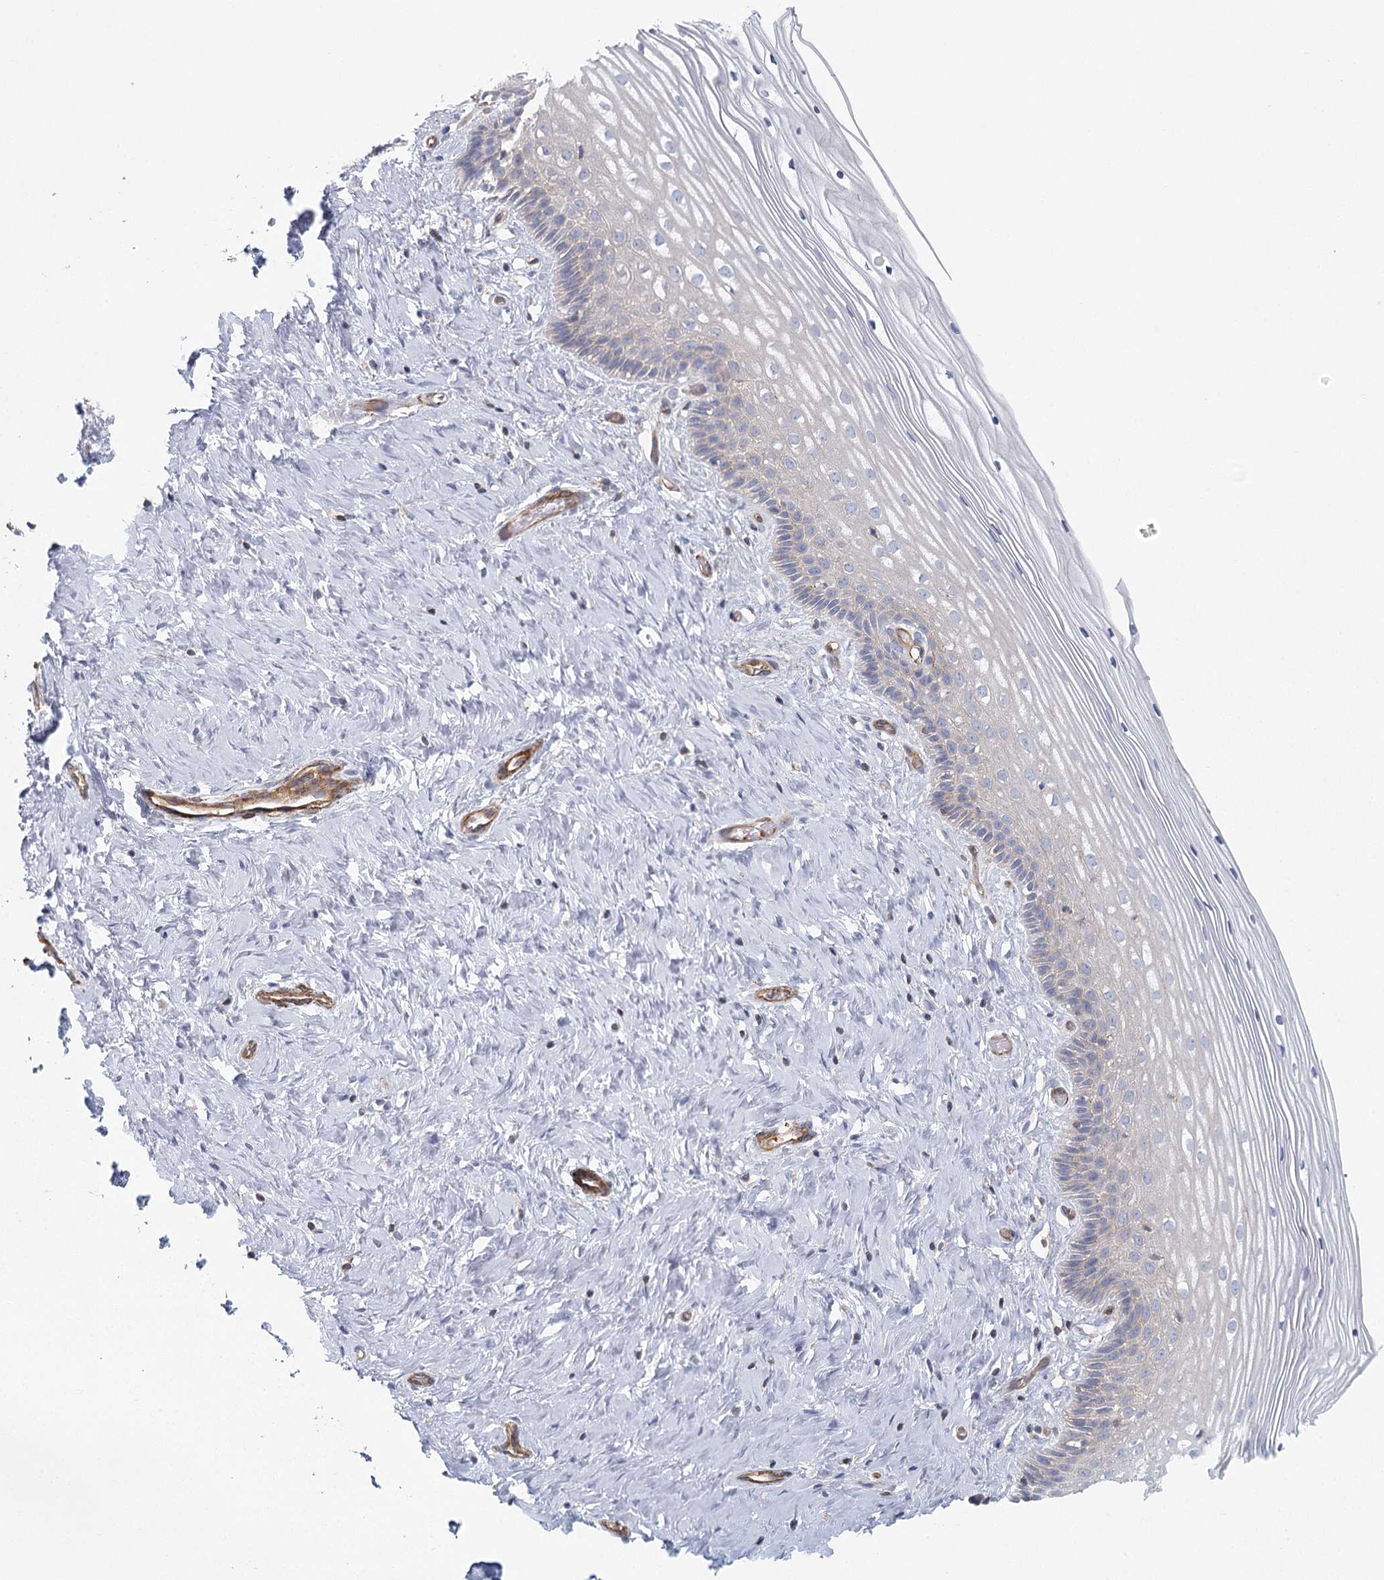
{"staining": {"intensity": "negative", "quantity": "none", "location": "none"}, "tissue": "cervix", "cell_type": "Glandular cells", "image_type": "normal", "snomed": [{"axis": "morphology", "description": "Normal tissue, NOS"}, {"axis": "topography", "description": "Cervix"}], "caption": "Unremarkable cervix was stained to show a protein in brown. There is no significant staining in glandular cells. (Stains: DAB (3,3'-diaminobenzidine) immunohistochemistry (IHC) with hematoxylin counter stain, Microscopy: brightfield microscopy at high magnification).", "gene": "IFT46", "patient": {"sex": "female", "age": 33}}